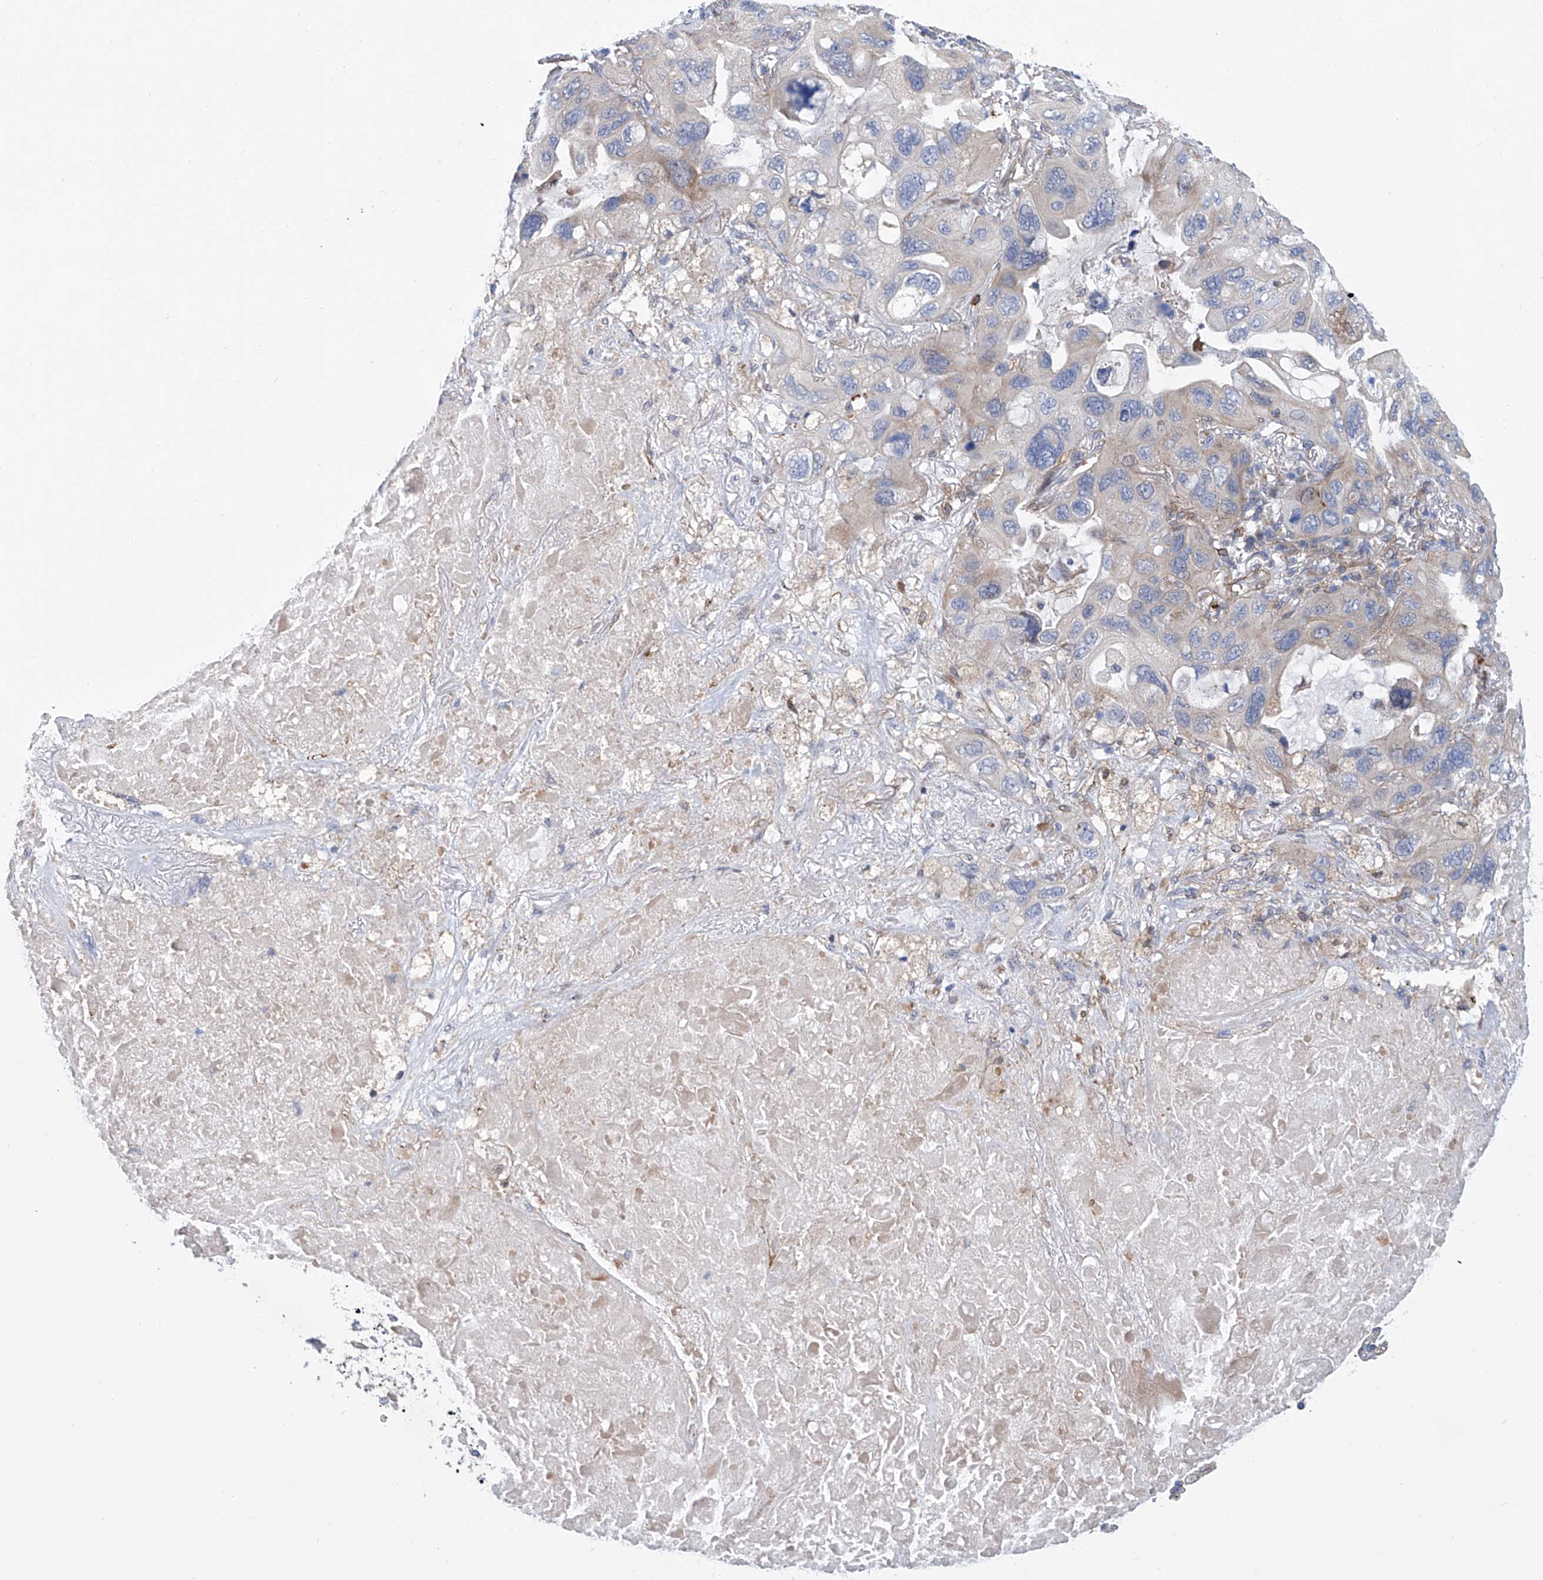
{"staining": {"intensity": "weak", "quantity": "<25%", "location": "cytoplasmic/membranous"}, "tissue": "lung cancer", "cell_type": "Tumor cells", "image_type": "cancer", "snomed": [{"axis": "morphology", "description": "Squamous cell carcinoma, NOS"}, {"axis": "topography", "description": "Lung"}], "caption": "Human lung cancer stained for a protein using immunohistochemistry shows no staining in tumor cells.", "gene": "TNN", "patient": {"sex": "female", "age": 73}}